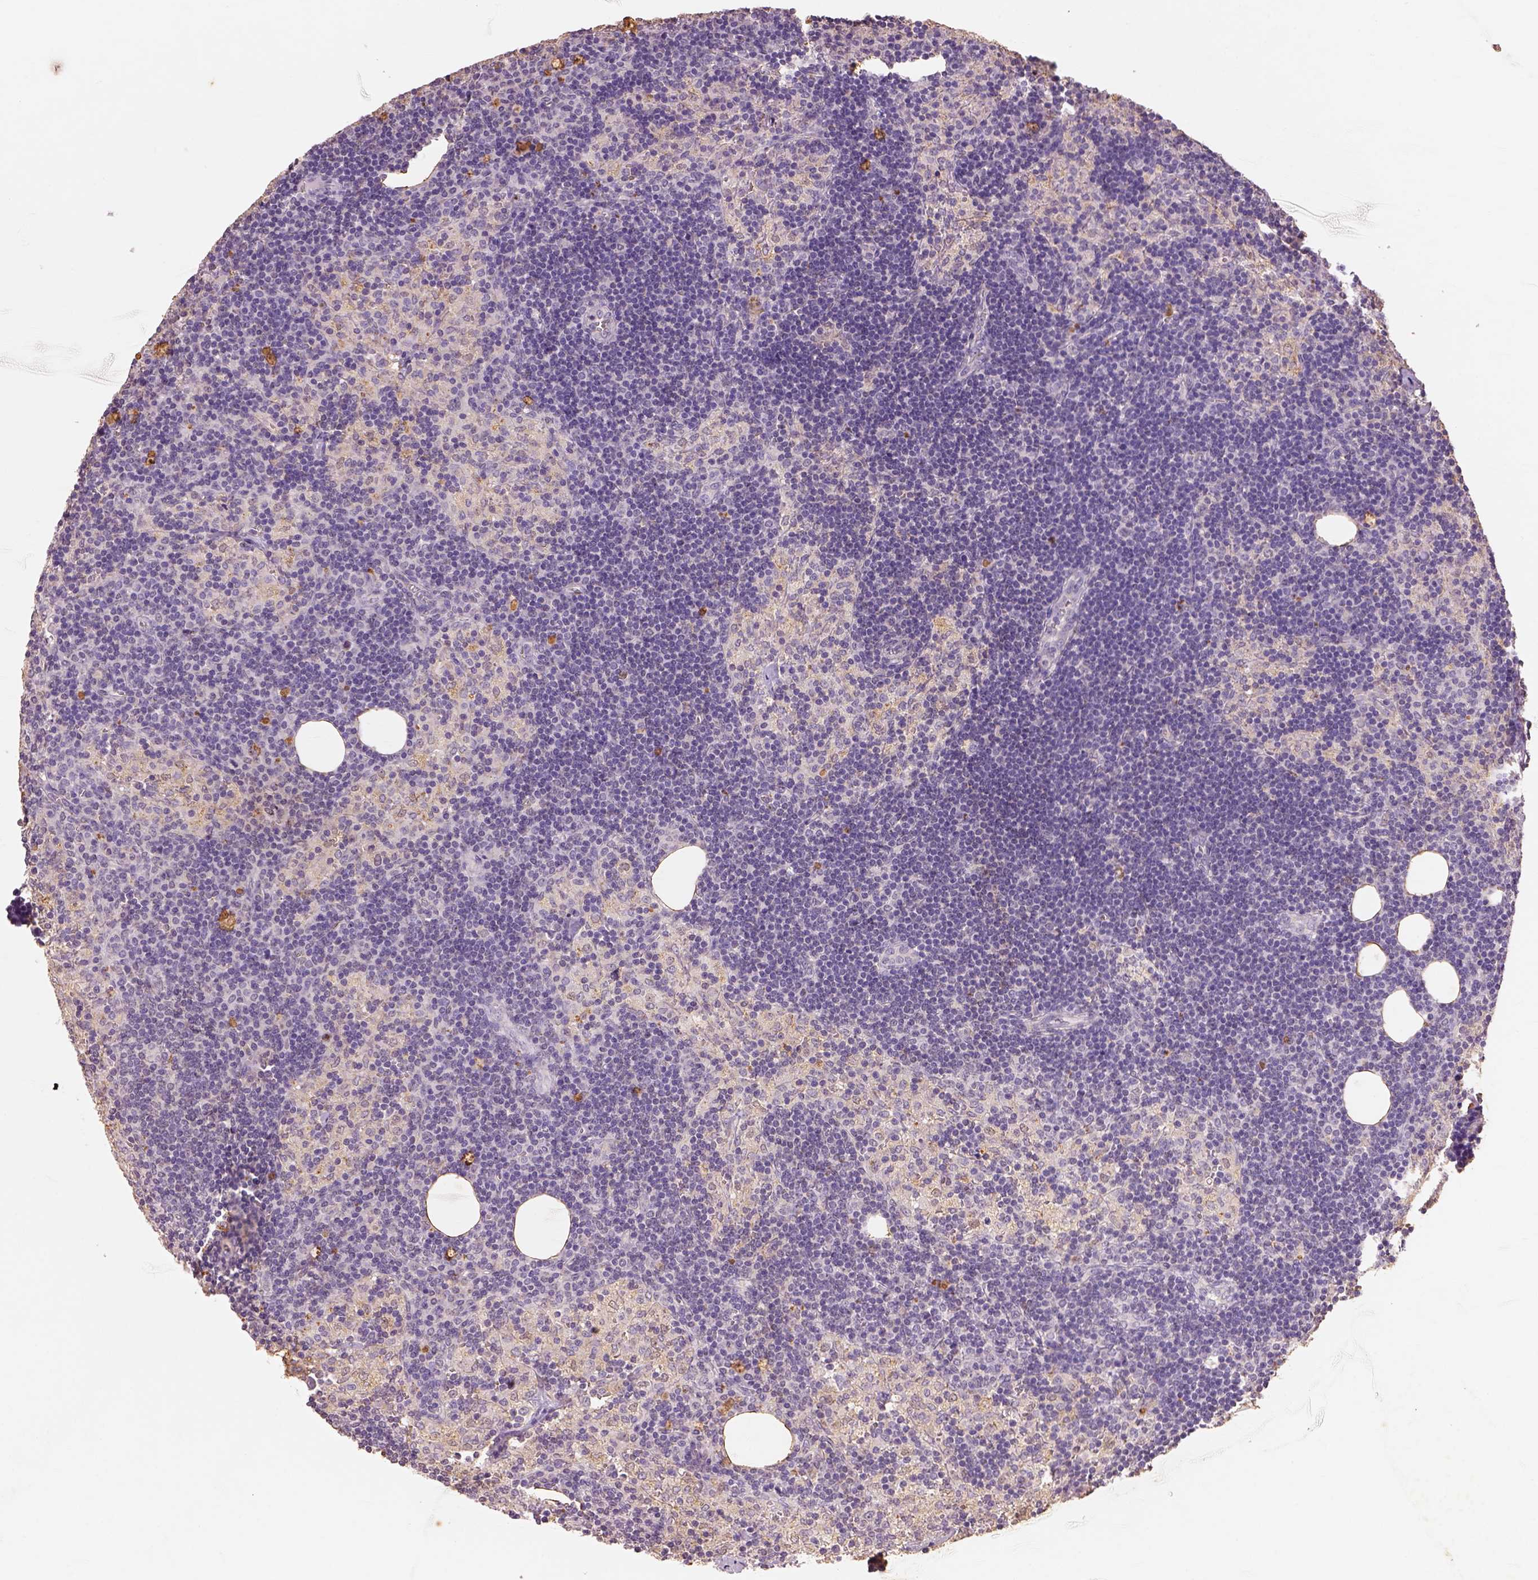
{"staining": {"intensity": "strong", "quantity": "<25%", "location": "cytoplasmic/membranous"}, "tissue": "lymph node", "cell_type": "Non-germinal center cells", "image_type": "normal", "snomed": [{"axis": "morphology", "description": "Normal tissue, NOS"}, {"axis": "topography", "description": "Lymph node"}], "caption": "Immunohistochemical staining of normal lymph node displays strong cytoplasmic/membranous protein positivity in about <25% of non-germinal center cells. Using DAB (3,3'-diaminobenzidine) (brown) and hematoxylin (blue) stains, captured at high magnification using brightfield microscopy.", "gene": "AP2B1", "patient": {"sex": "female", "age": 52}}